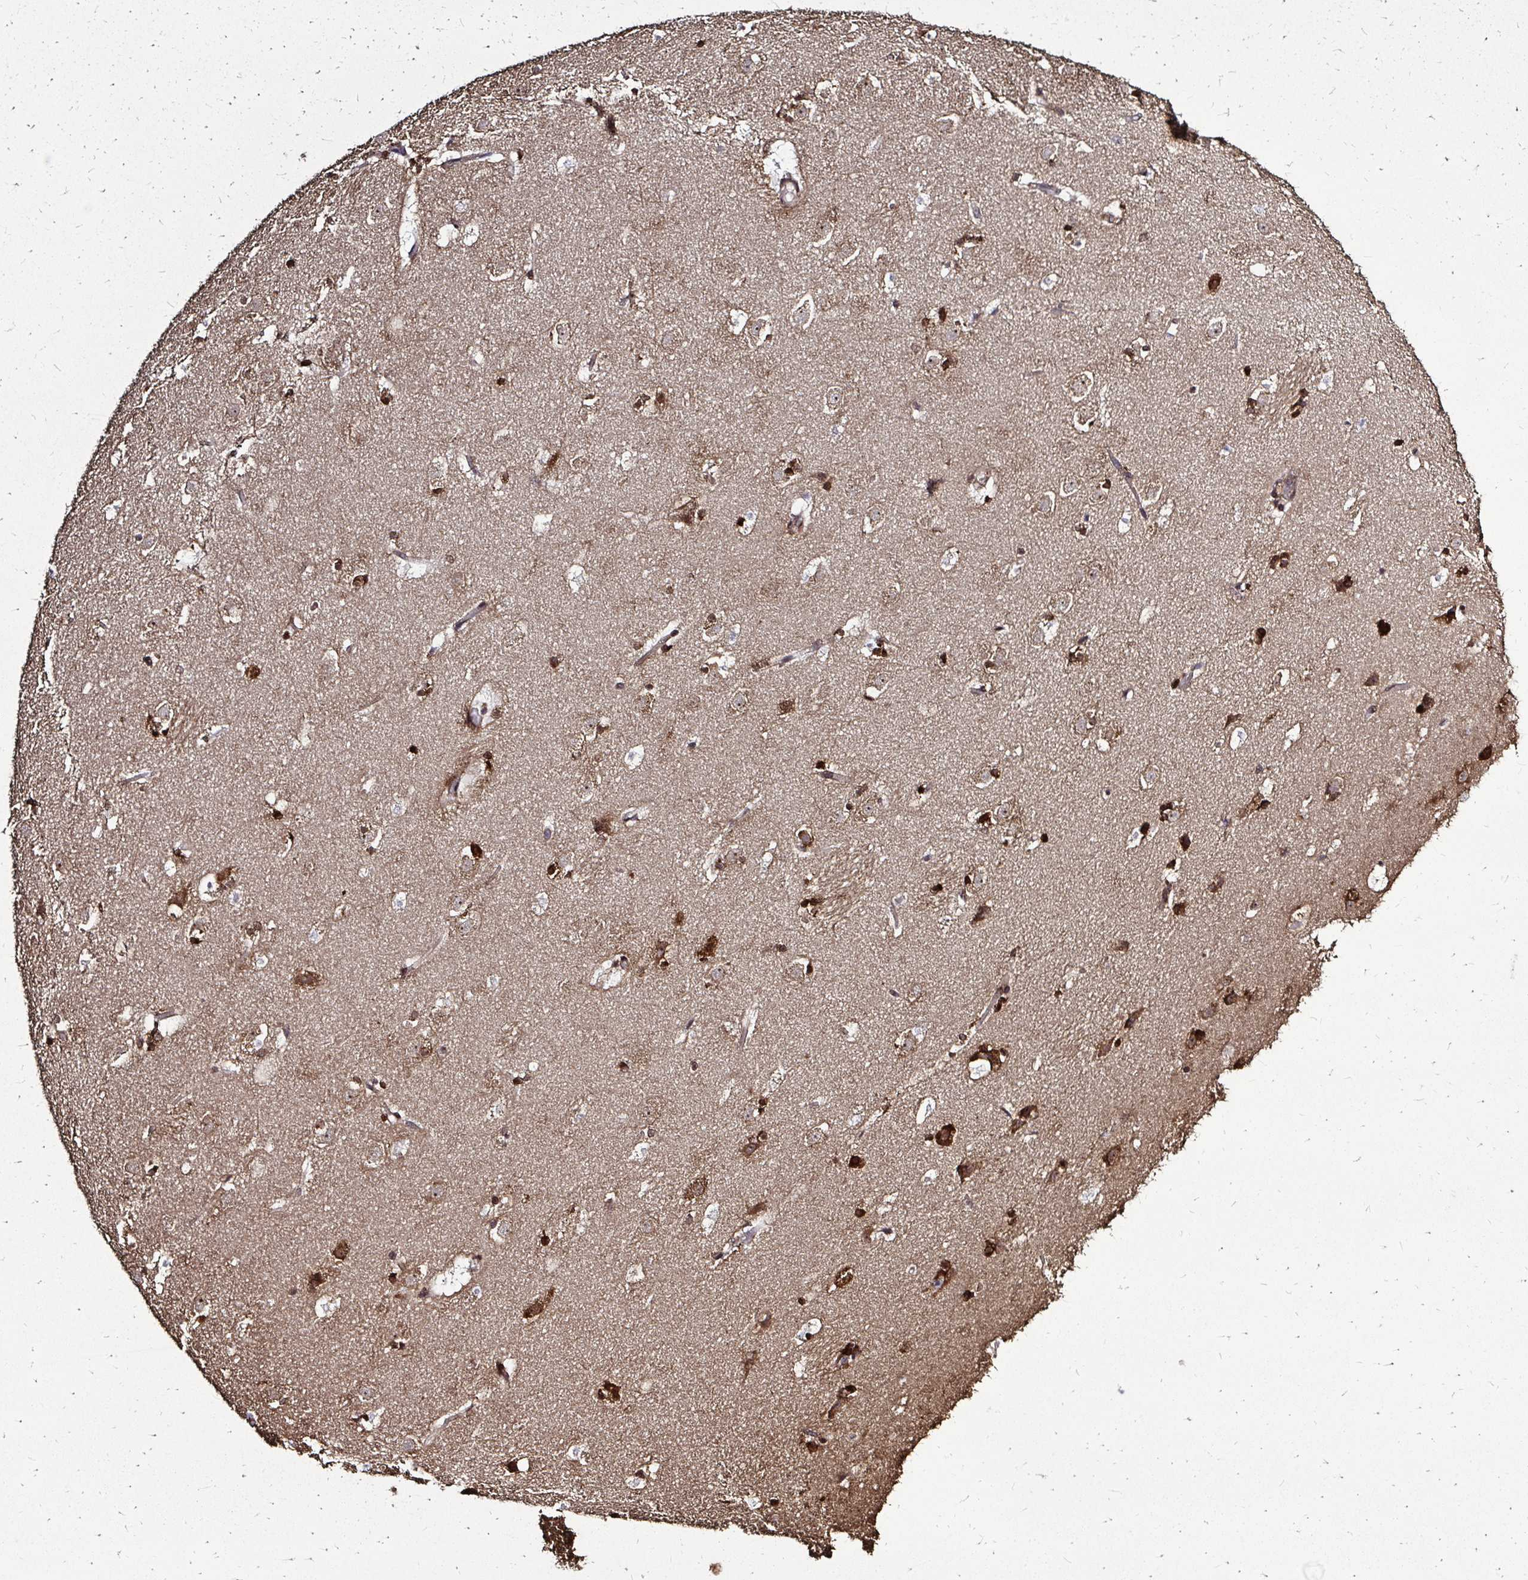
{"staining": {"intensity": "moderate", "quantity": "25%-75%", "location": "cytoplasmic/membranous,nuclear"}, "tissue": "caudate", "cell_type": "Glial cells", "image_type": "normal", "snomed": [{"axis": "morphology", "description": "Normal tissue, NOS"}, {"axis": "topography", "description": "Lateral ventricle wall"}], "caption": "DAB immunohistochemical staining of normal human caudate demonstrates moderate cytoplasmic/membranous,nuclear protein positivity in about 25%-75% of glial cells.", "gene": "FMR1", "patient": {"sex": "male", "age": 37}}